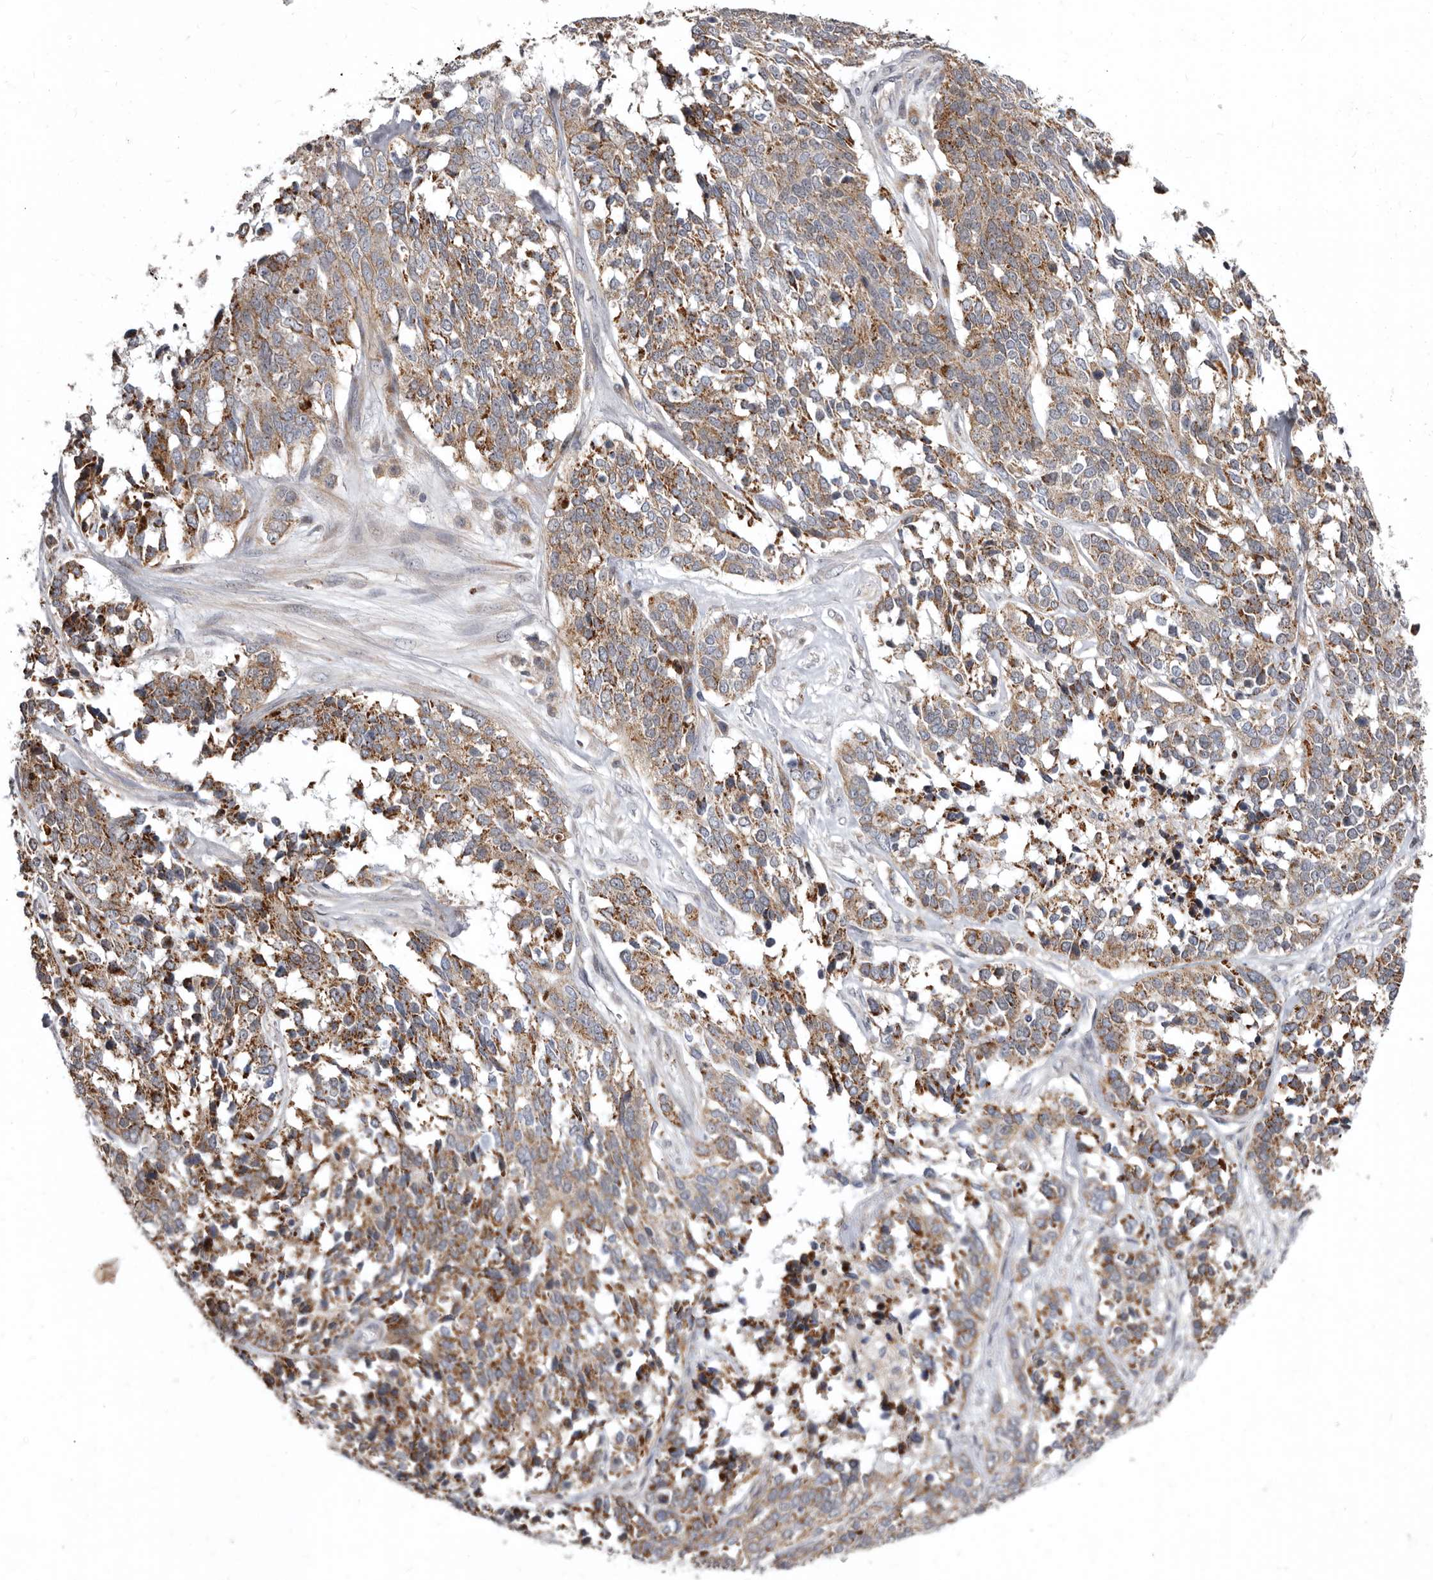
{"staining": {"intensity": "weak", "quantity": ">75%", "location": "cytoplasmic/membranous"}, "tissue": "ovarian cancer", "cell_type": "Tumor cells", "image_type": "cancer", "snomed": [{"axis": "morphology", "description": "Cystadenocarcinoma, serous, NOS"}, {"axis": "topography", "description": "Ovary"}], "caption": "Approximately >75% of tumor cells in human ovarian cancer demonstrate weak cytoplasmic/membranous protein staining as visualized by brown immunohistochemical staining.", "gene": "SMC4", "patient": {"sex": "female", "age": 44}}